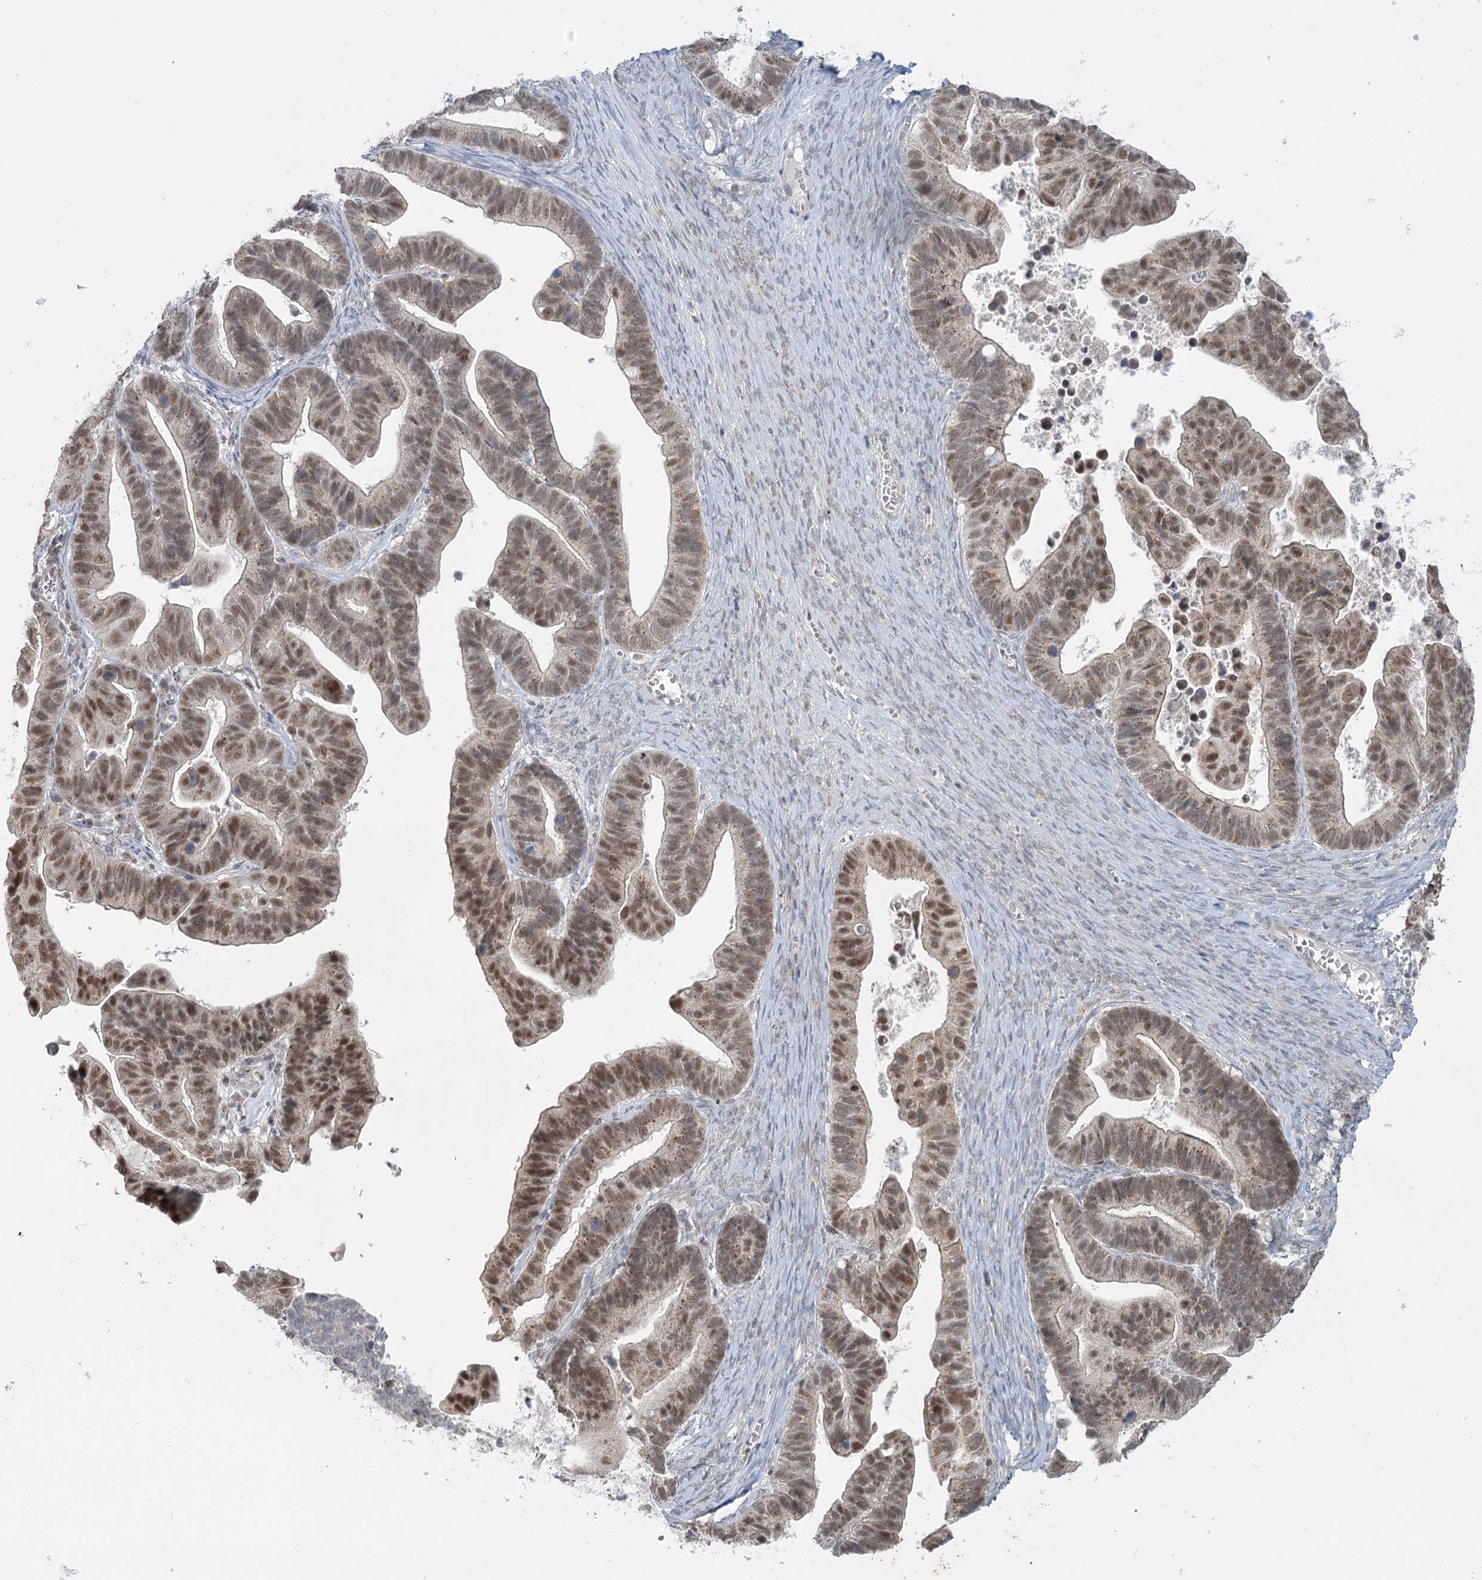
{"staining": {"intensity": "moderate", "quantity": ">75%", "location": "nuclear"}, "tissue": "ovarian cancer", "cell_type": "Tumor cells", "image_type": "cancer", "snomed": [{"axis": "morphology", "description": "Cystadenocarcinoma, serous, NOS"}, {"axis": "topography", "description": "Ovary"}], "caption": "IHC image of neoplastic tissue: ovarian serous cystadenocarcinoma stained using immunohistochemistry (IHC) shows medium levels of moderate protein expression localized specifically in the nuclear of tumor cells, appearing as a nuclear brown color.", "gene": "MTG1", "patient": {"sex": "female", "age": 56}}